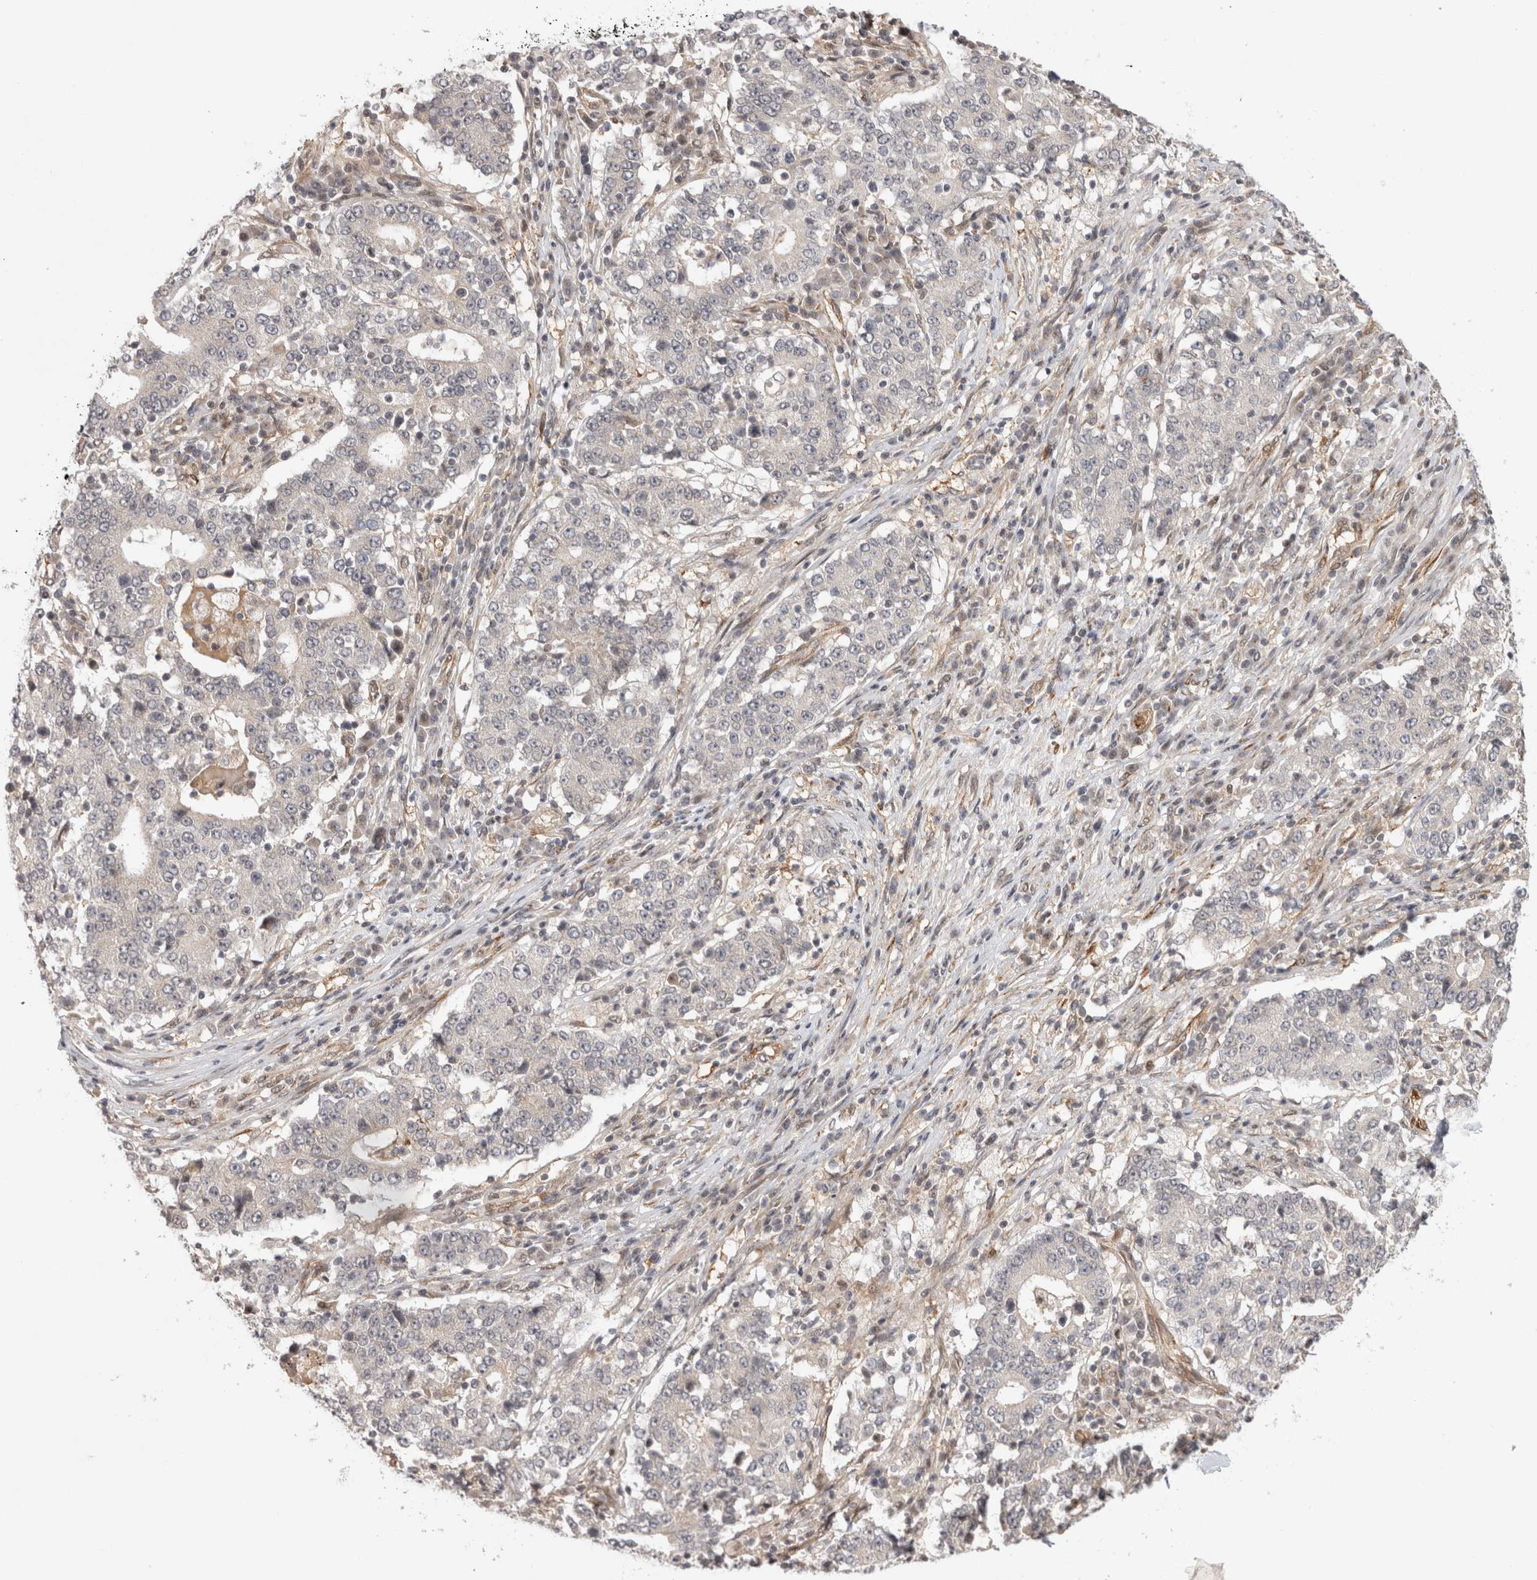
{"staining": {"intensity": "negative", "quantity": "none", "location": "none"}, "tissue": "stomach cancer", "cell_type": "Tumor cells", "image_type": "cancer", "snomed": [{"axis": "morphology", "description": "Adenocarcinoma, NOS"}, {"axis": "topography", "description": "Stomach"}], "caption": "Image shows no protein staining in tumor cells of adenocarcinoma (stomach) tissue.", "gene": "ZNF318", "patient": {"sex": "male", "age": 59}}